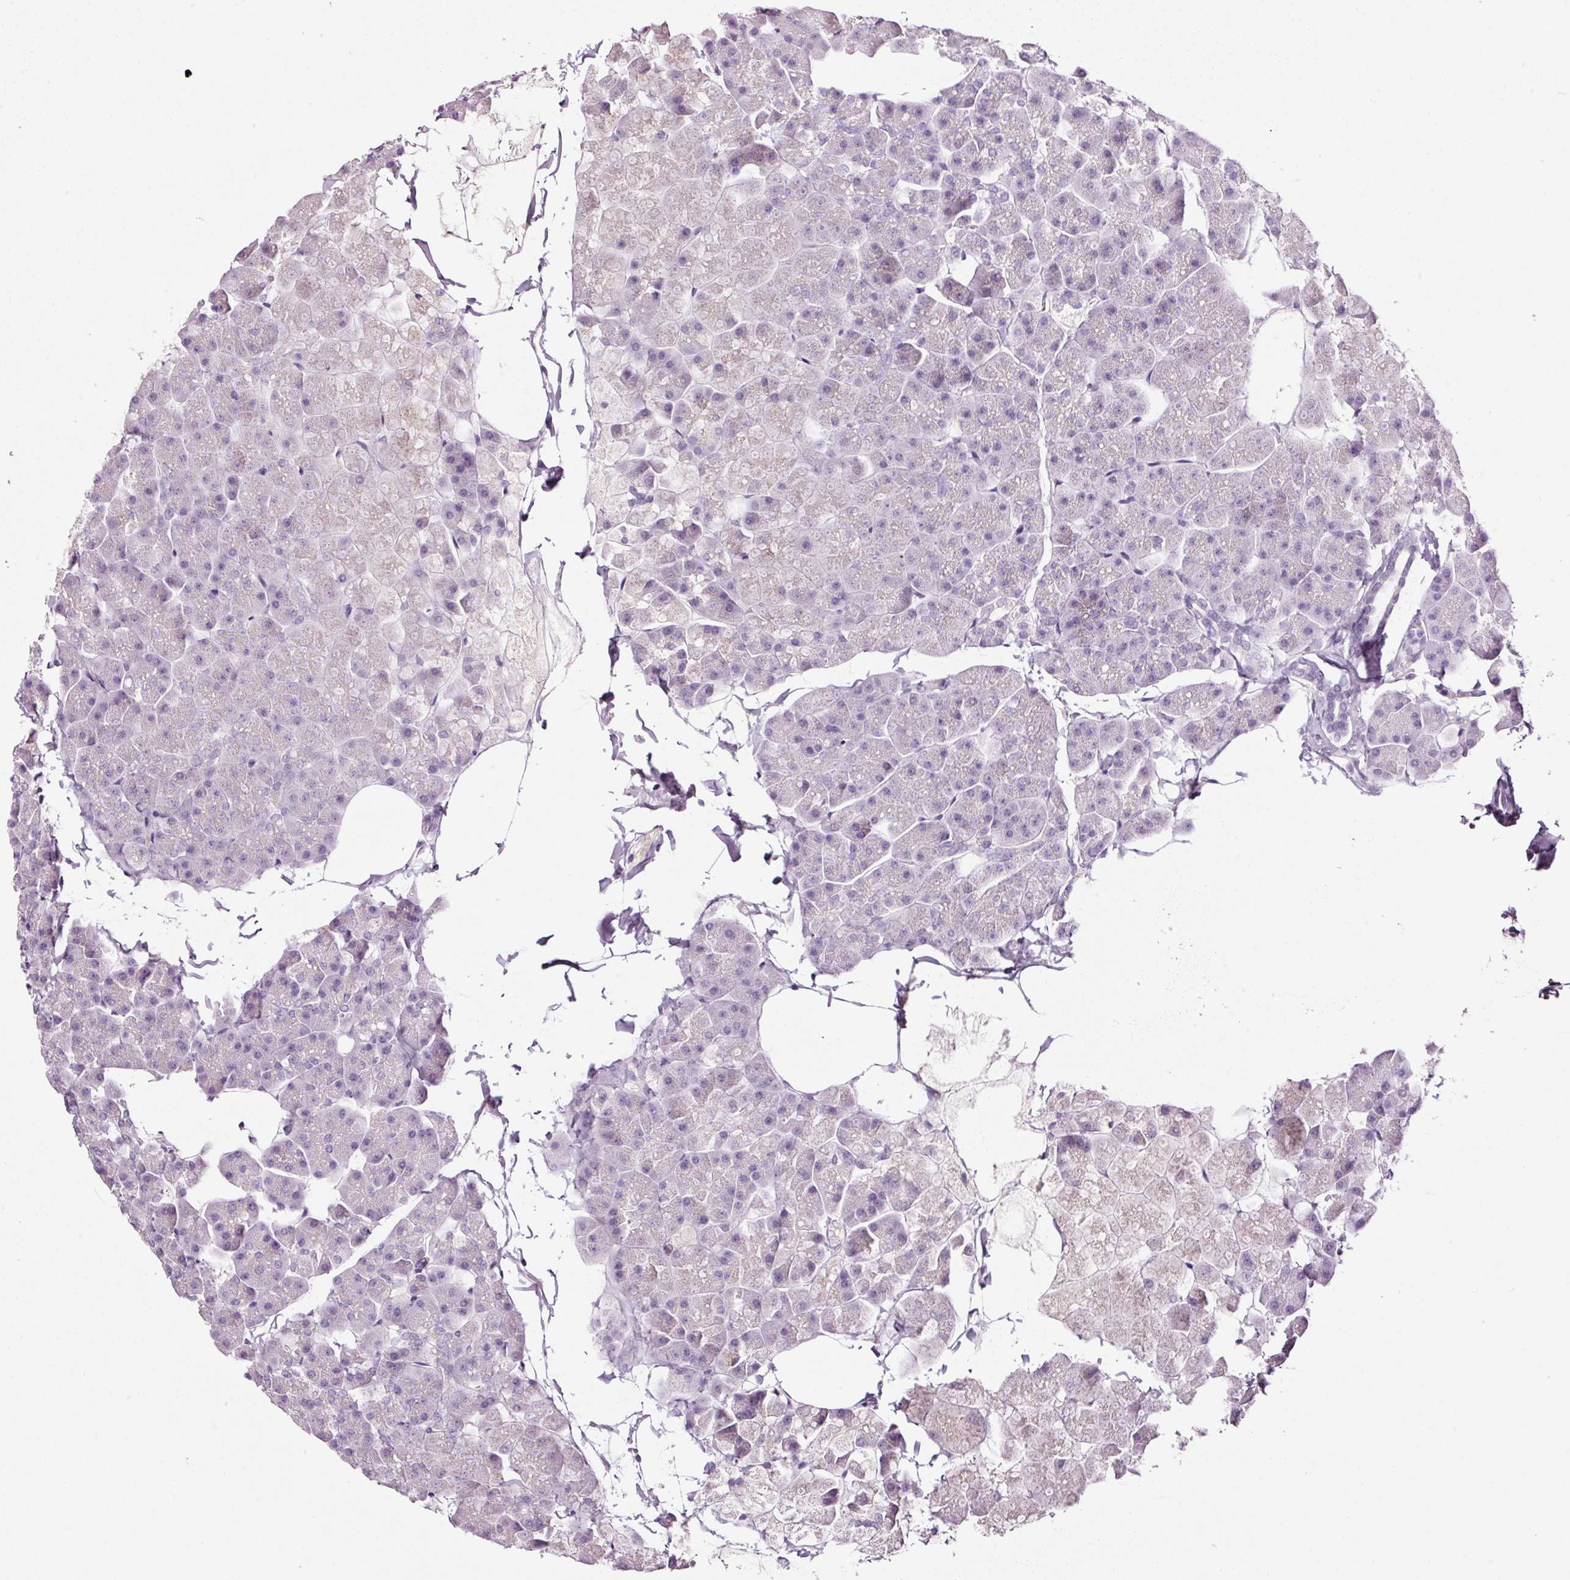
{"staining": {"intensity": "negative", "quantity": "none", "location": "none"}, "tissue": "pancreas", "cell_type": "Exocrine glandular cells", "image_type": "normal", "snomed": [{"axis": "morphology", "description": "Normal tissue, NOS"}, {"axis": "topography", "description": "Pancreas"}], "caption": "This is an immunohistochemistry micrograph of unremarkable human pancreas. There is no positivity in exocrine glandular cells.", "gene": "CYB561A3", "patient": {"sex": "male", "age": 35}}